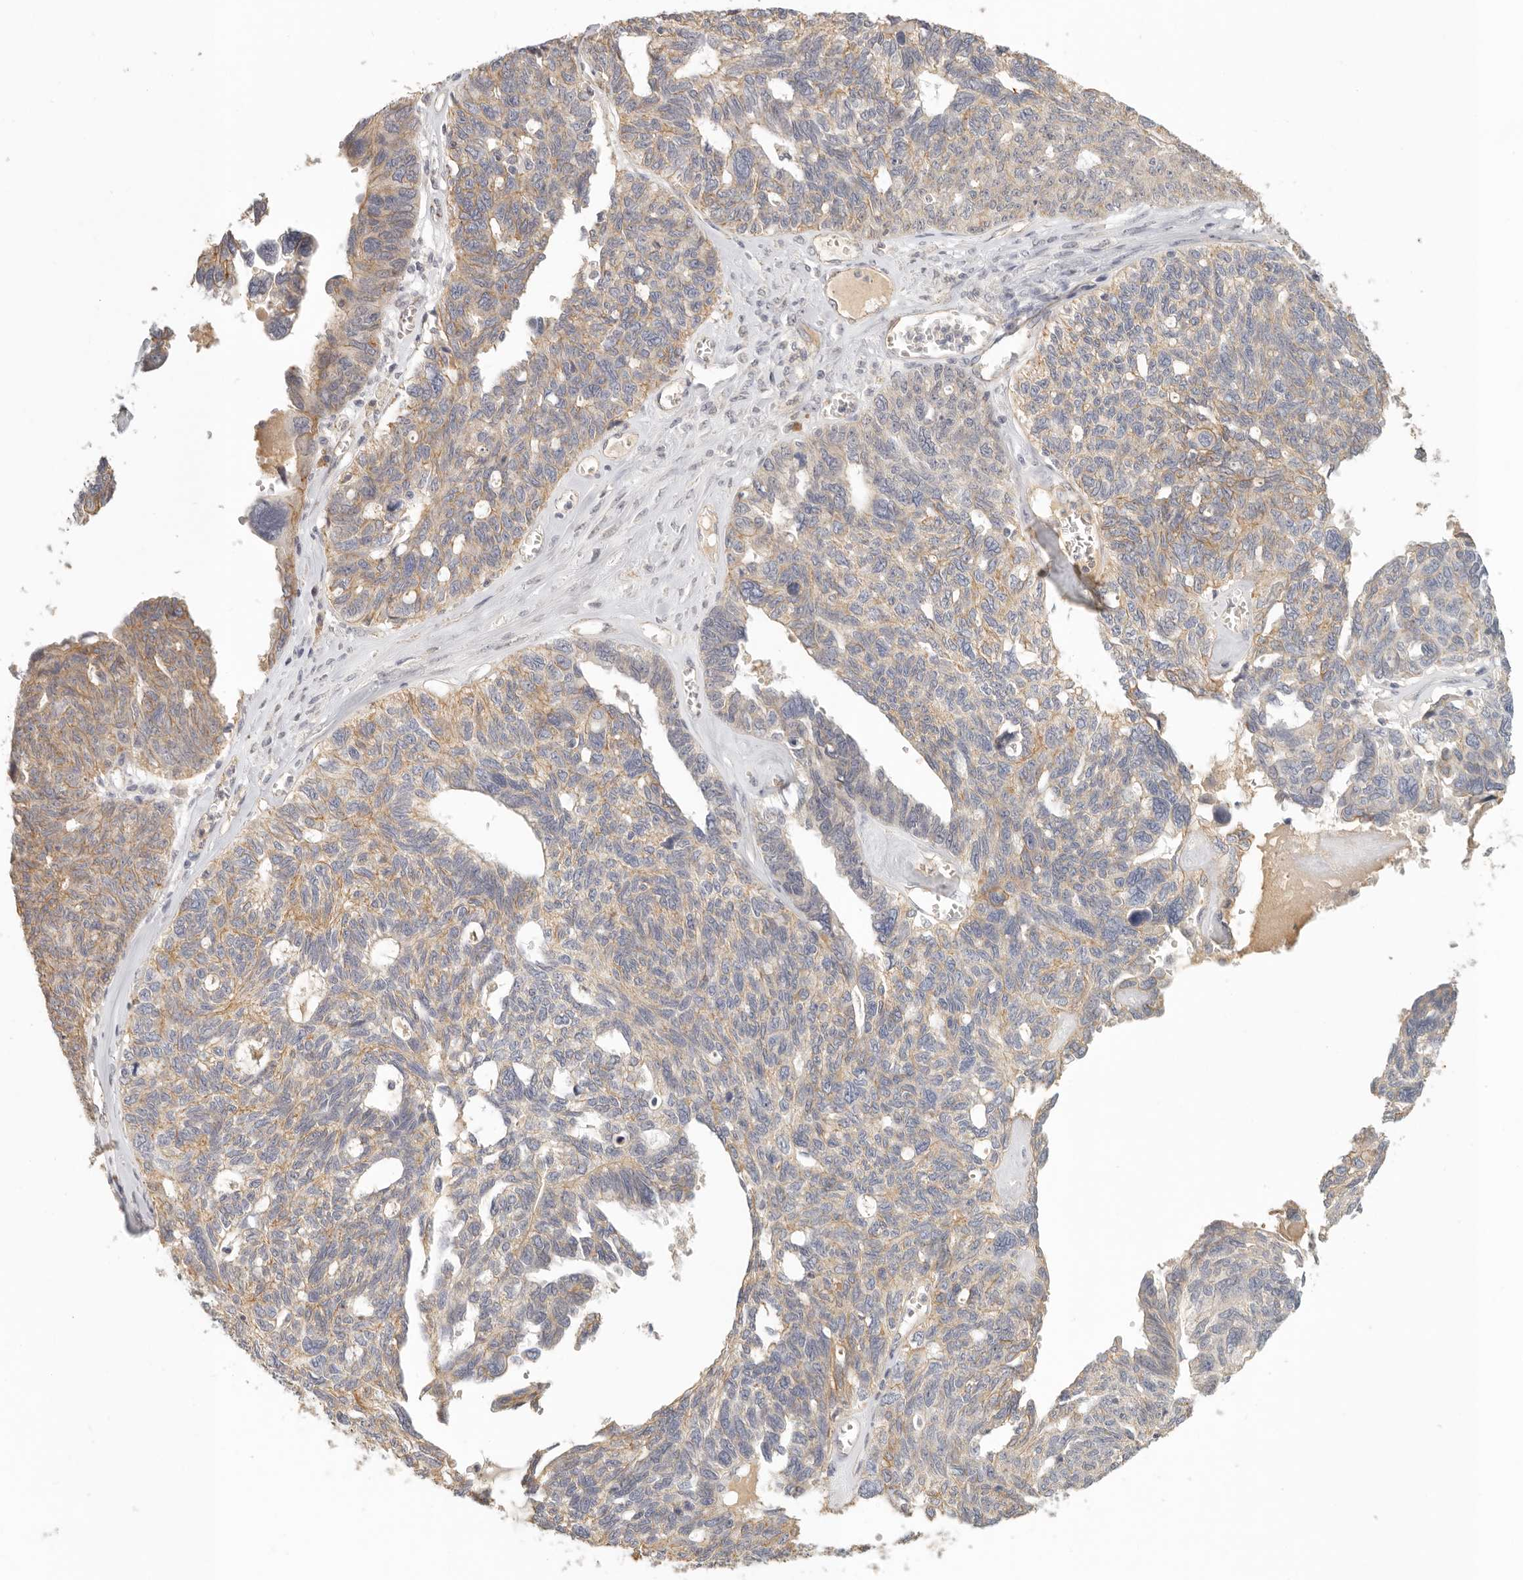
{"staining": {"intensity": "moderate", "quantity": "25%-75%", "location": "cytoplasmic/membranous"}, "tissue": "ovarian cancer", "cell_type": "Tumor cells", "image_type": "cancer", "snomed": [{"axis": "morphology", "description": "Cystadenocarcinoma, serous, NOS"}, {"axis": "topography", "description": "Ovary"}], "caption": "An immunohistochemistry photomicrograph of neoplastic tissue is shown. Protein staining in brown shows moderate cytoplasmic/membranous positivity in ovarian cancer within tumor cells. (DAB (3,3'-diaminobenzidine) = brown stain, brightfield microscopy at high magnification).", "gene": "ANXA9", "patient": {"sex": "female", "age": 79}}